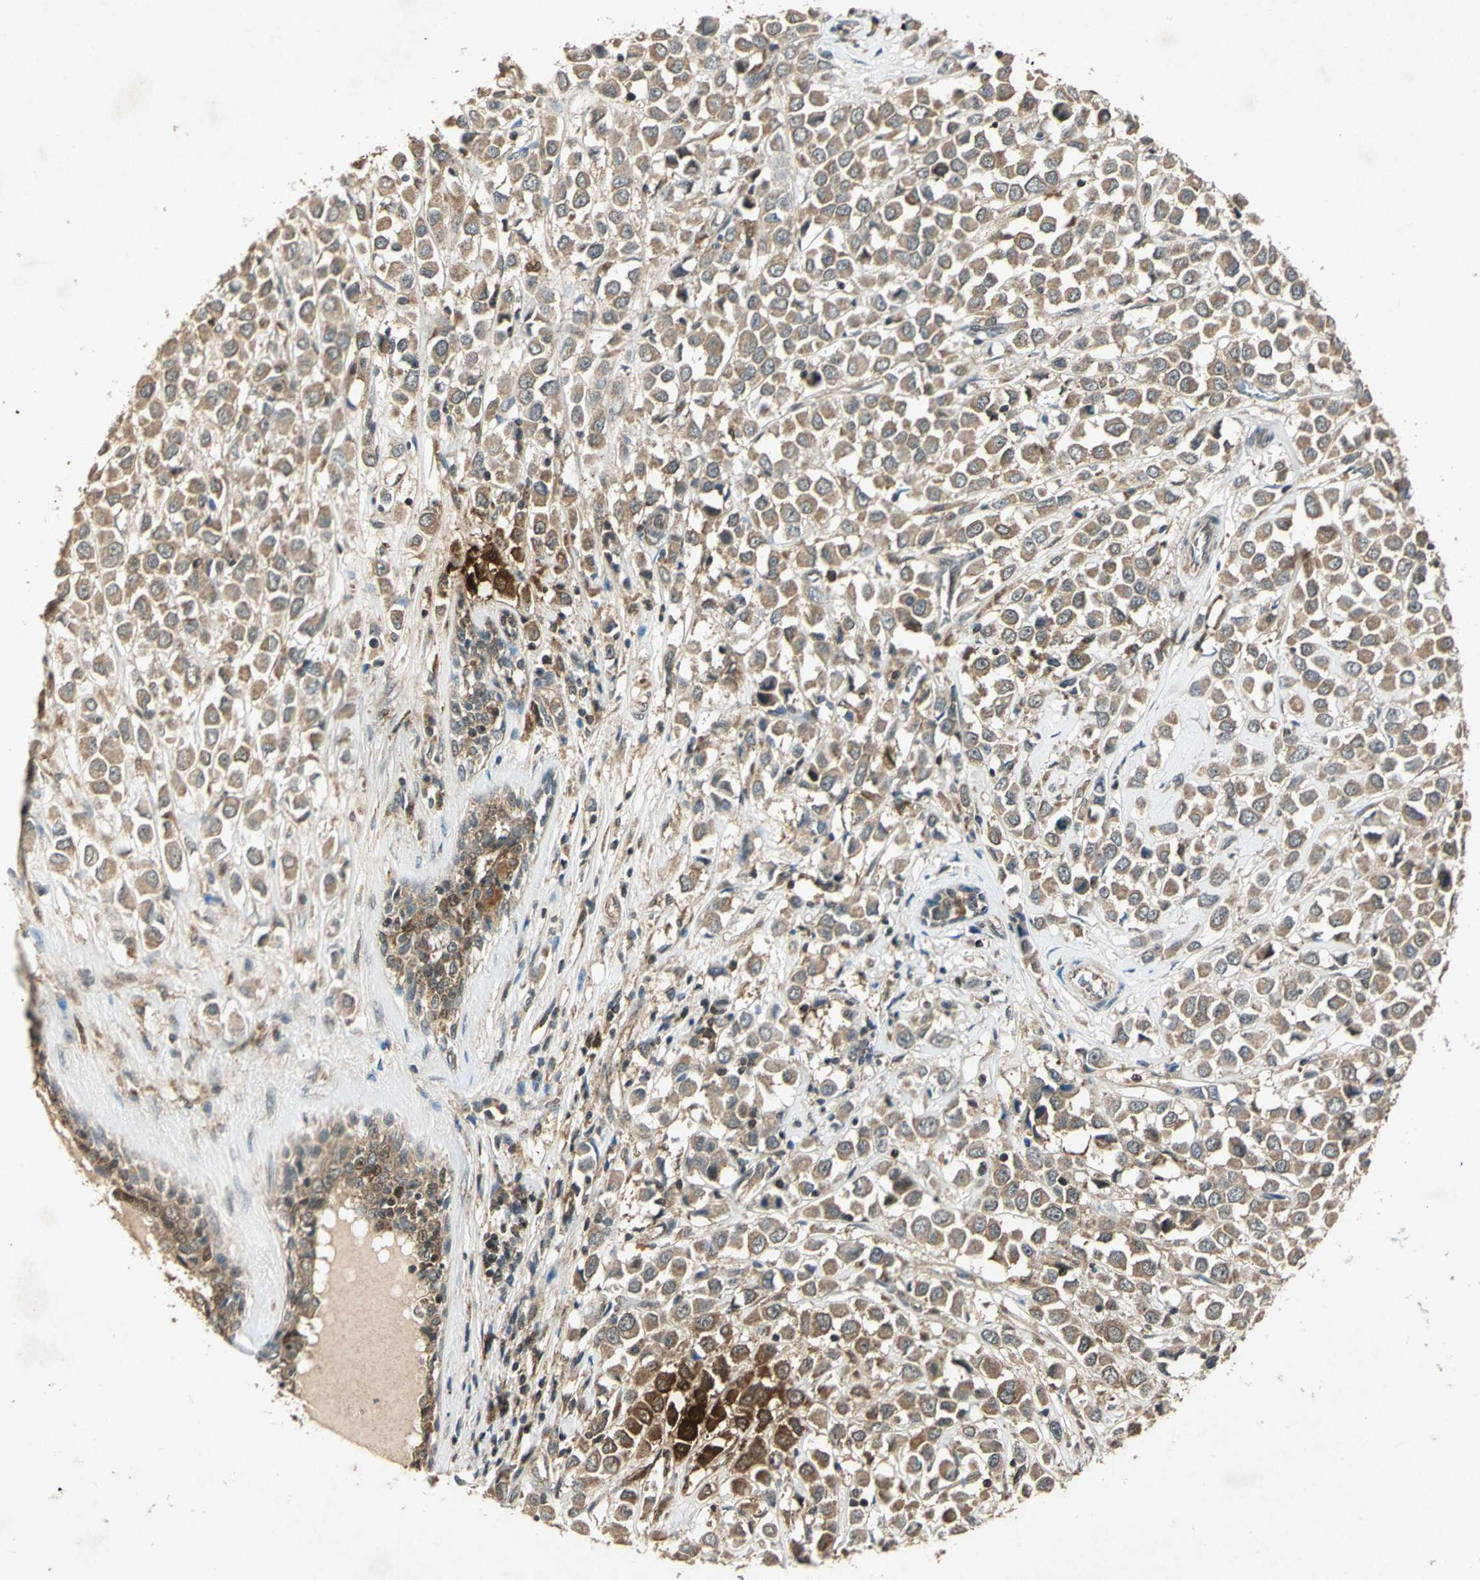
{"staining": {"intensity": "weak", "quantity": ">75%", "location": "cytoplasmic/membranous"}, "tissue": "breast cancer", "cell_type": "Tumor cells", "image_type": "cancer", "snomed": [{"axis": "morphology", "description": "Duct carcinoma"}, {"axis": "topography", "description": "Breast"}], "caption": "Breast invasive ductal carcinoma tissue displays weak cytoplasmic/membranous staining in approximately >75% of tumor cells", "gene": "AHSA1", "patient": {"sex": "female", "age": 61}}